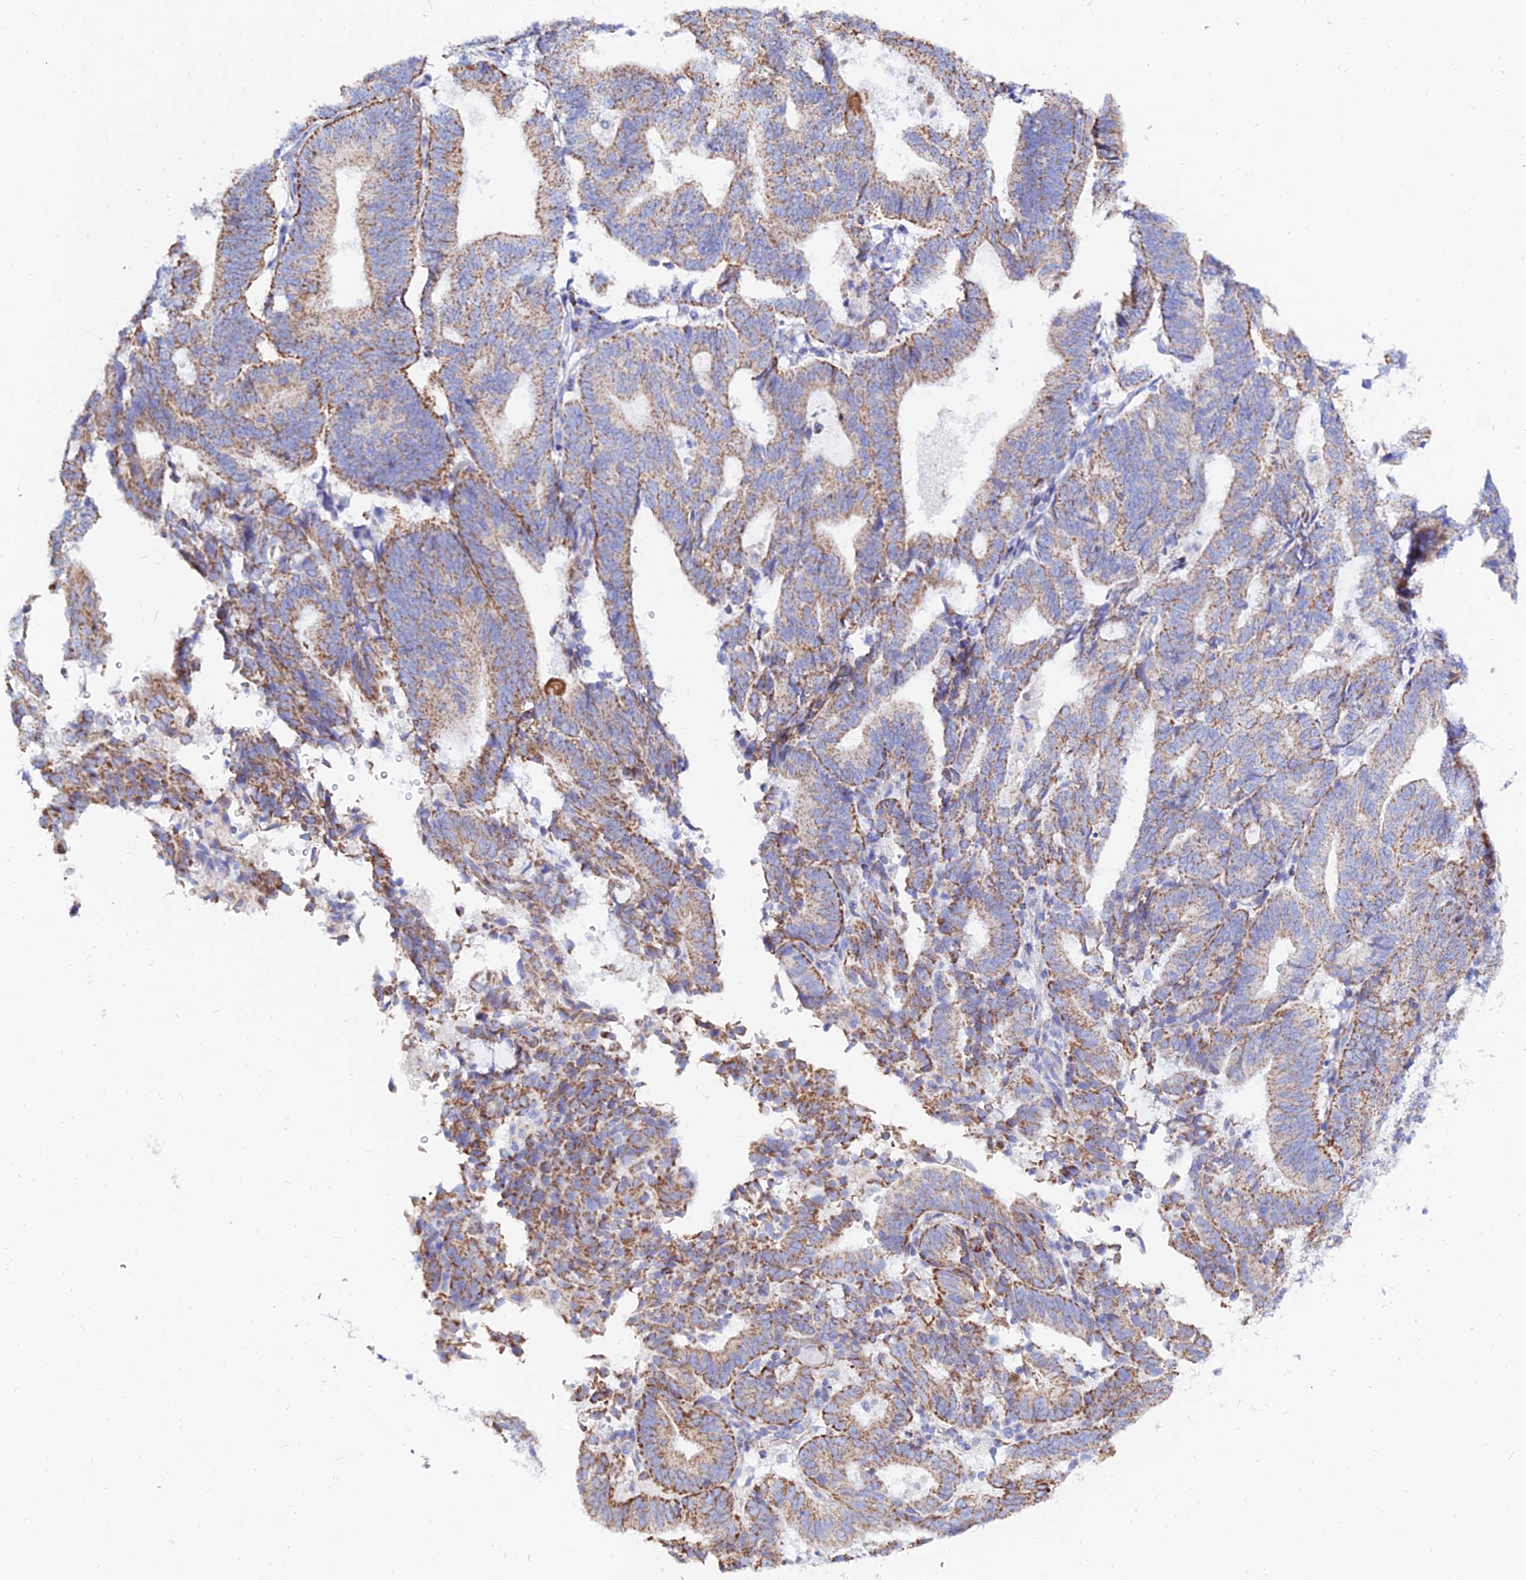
{"staining": {"intensity": "moderate", "quantity": ">75%", "location": "cytoplasmic/membranous"}, "tissue": "endometrial cancer", "cell_type": "Tumor cells", "image_type": "cancer", "snomed": [{"axis": "morphology", "description": "Adenocarcinoma, NOS"}, {"axis": "topography", "description": "Endometrium"}], "caption": "Endometrial adenocarcinoma stained with a brown dye displays moderate cytoplasmic/membranous positive positivity in approximately >75% of tumor cells.", "gene": "MGST1", "patient": {"sex": "female", "age": 70}}